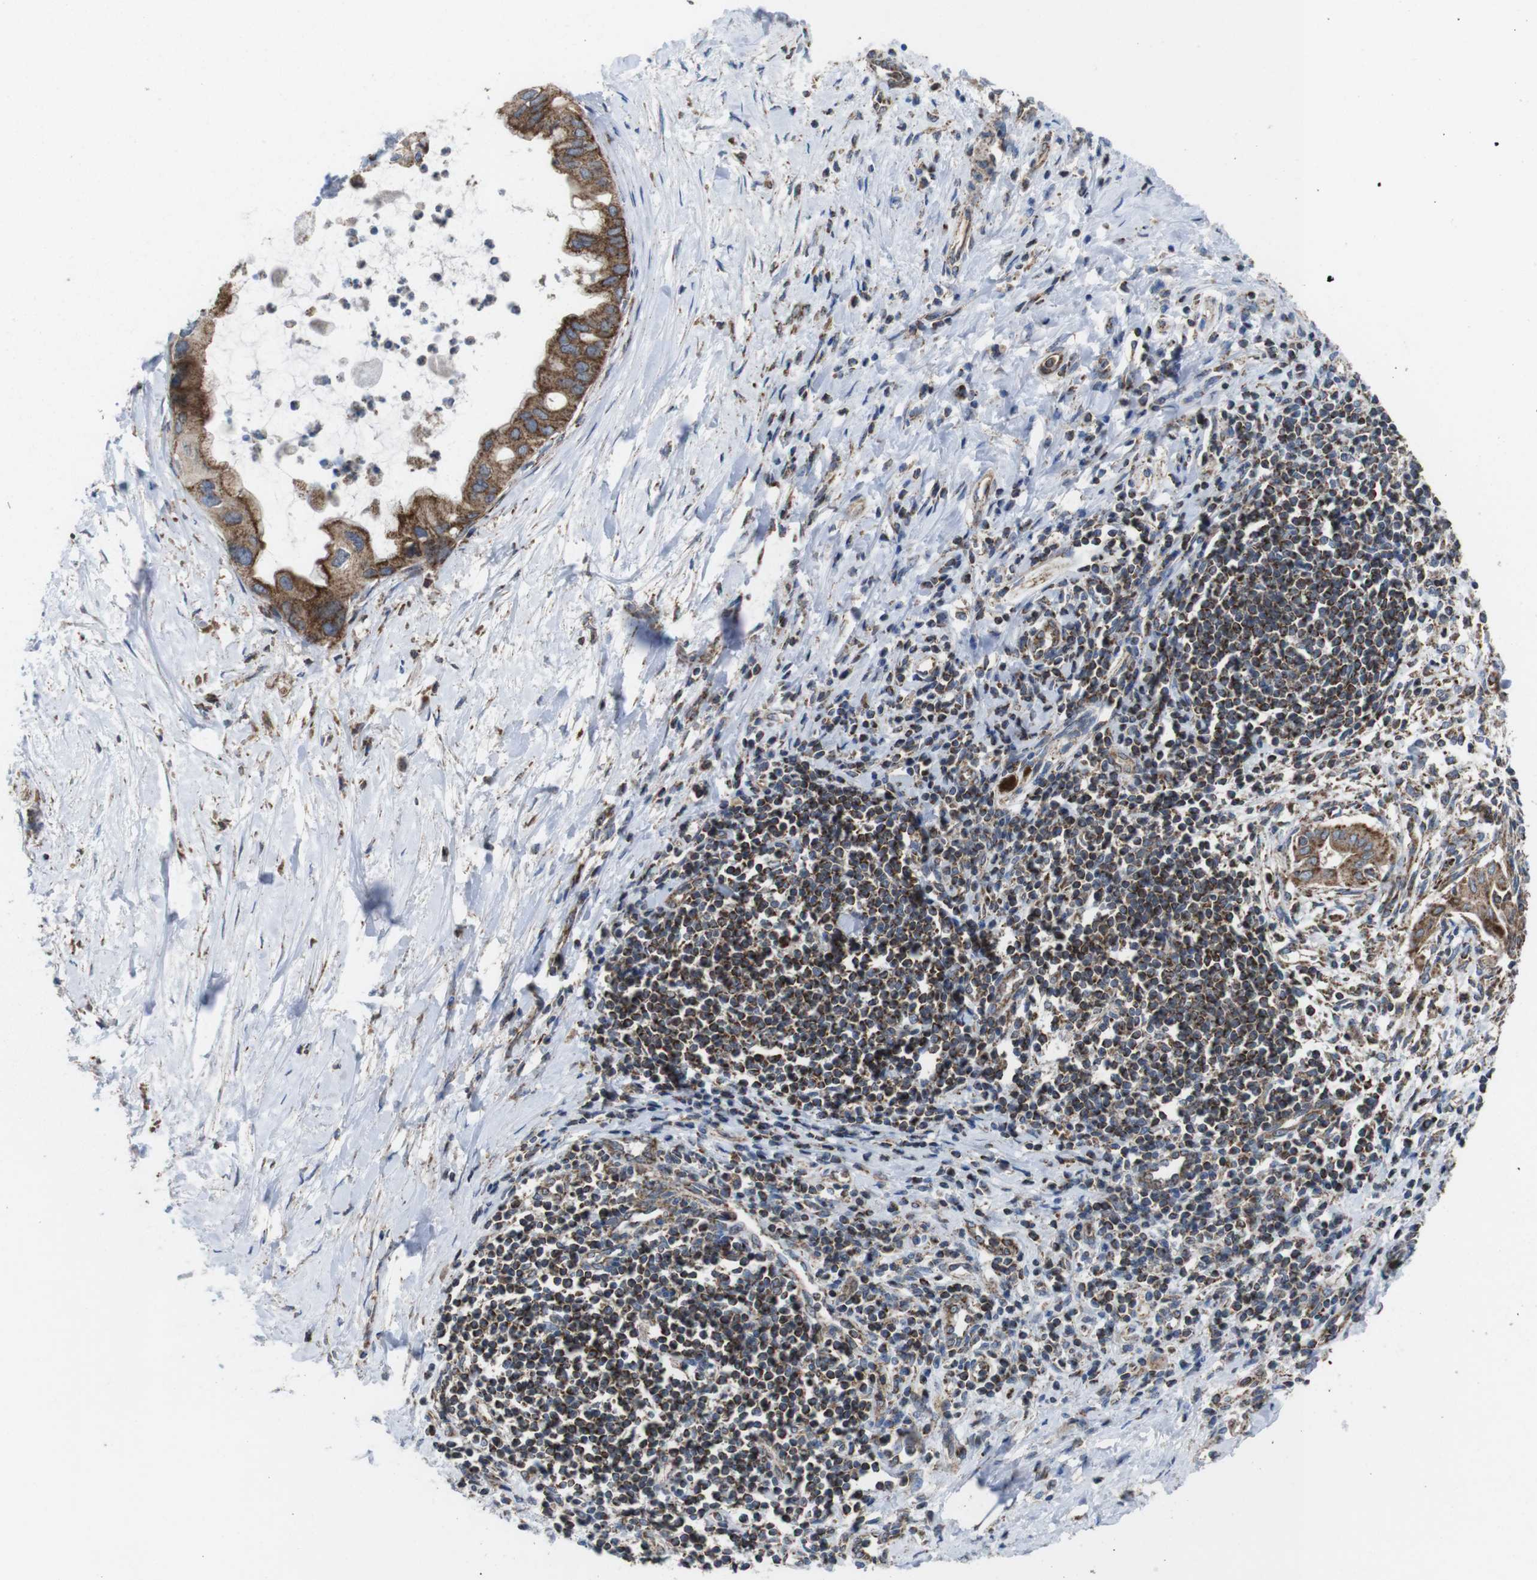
{"staining": {"intensity": "moderate", "quantity": ">75%", "location": "cytoplasmic/membranous"}, "tissue": "pancreatic cancer", "cell_type": "Tumor cells", "image_type": "cancer", "snomed": [{"axis": "morphology", "description": "Adenocarcinoma, NOS"}, {"axis": "topography", "description": "Pancreas"}], "caption": "Human pancreatic cancer (adenocarcinoma) stained for a protein (brown) exhibits moderate cytoplasmic/membranous positive positivity in about >75% of tumor cells.", "gene": "HK1", "patient": {"sex": "male", "age": 55}}